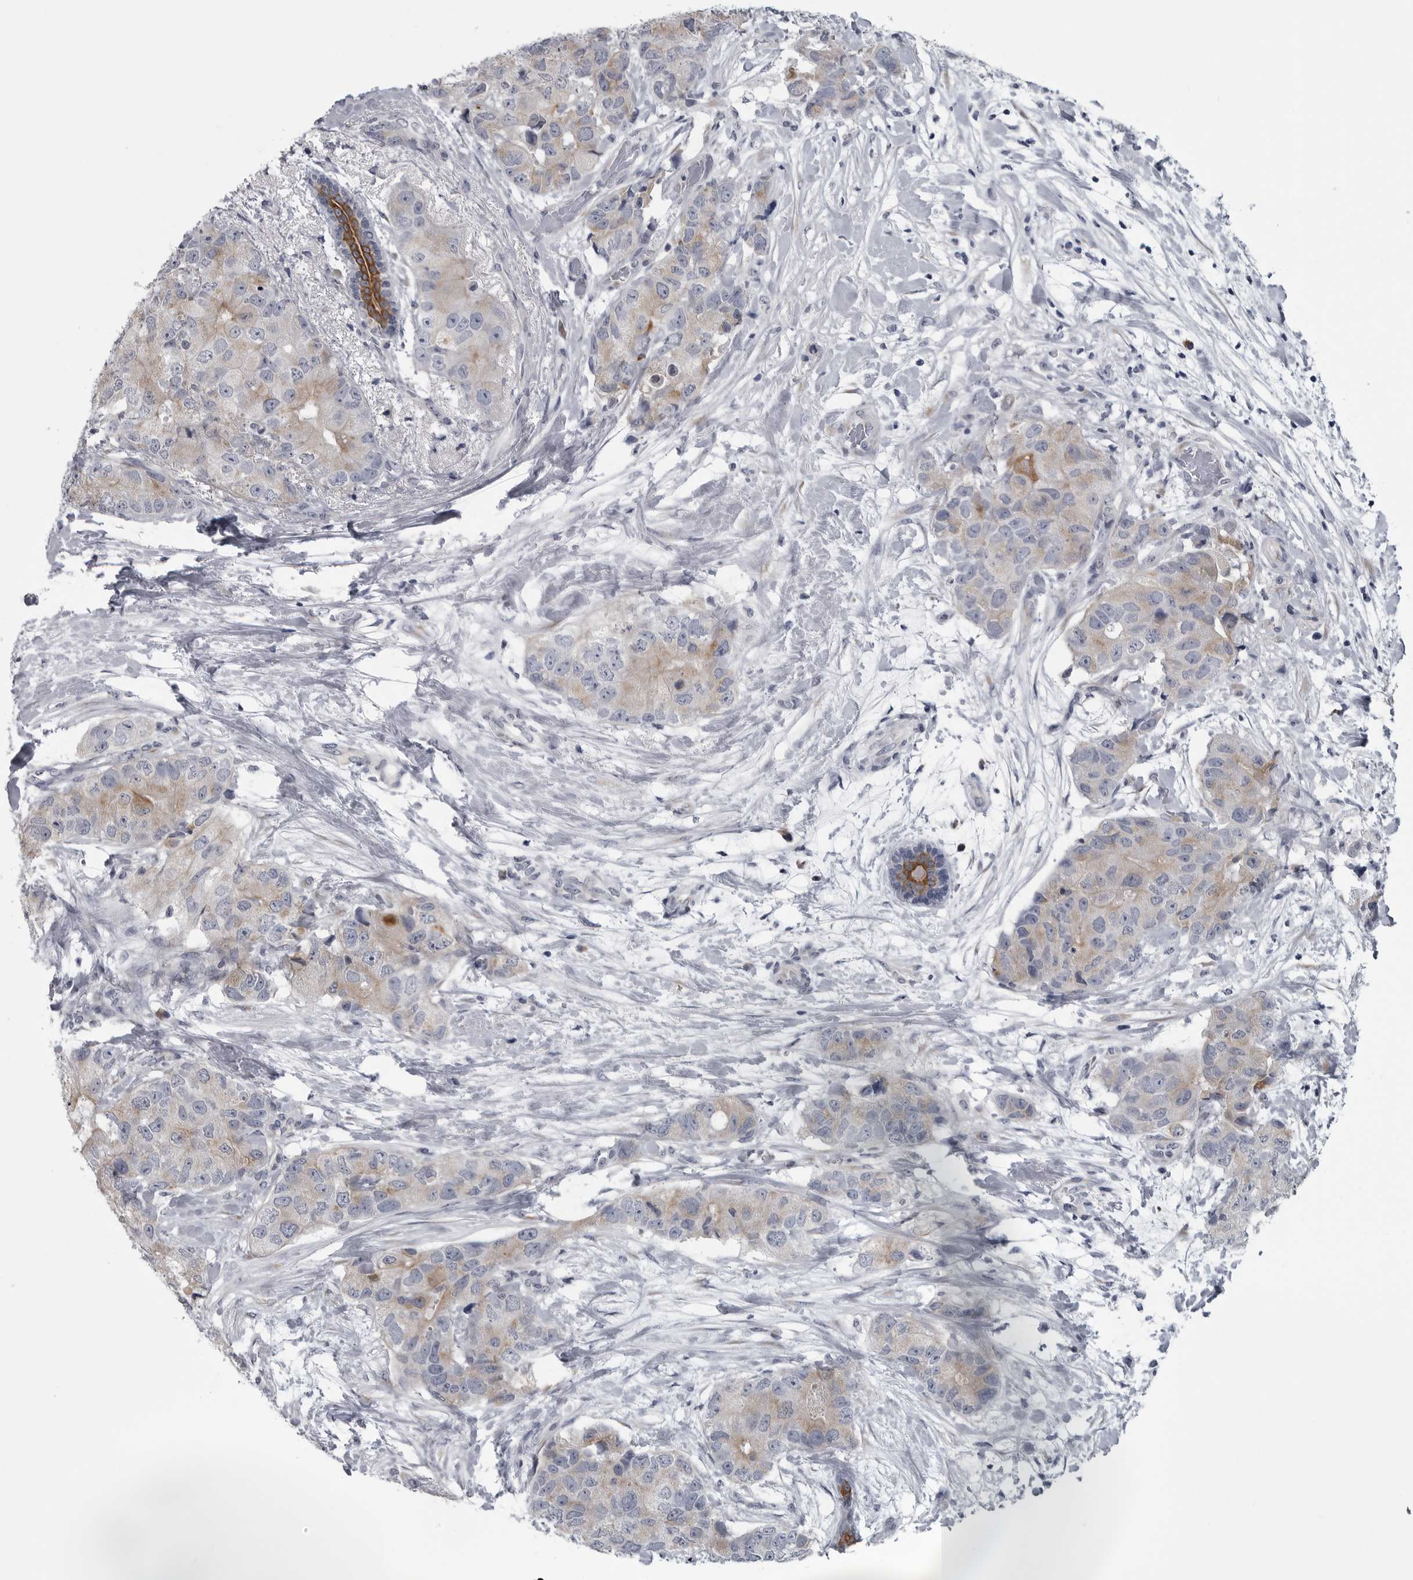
{"staining": {"intensity": "weak", "quantity": "25%-75%", "location": "cytoplasmic/membranous"}, "tissue": "breast cancer", "cell_type": "Tumor cells", "image_type": "cancer", "snomed": [{"axis": "morphology", "description": "Duct carcinoma"}, {"axis": "topography", "description": "Breast"}], "caption": "Immunohistochemical staining of infiltrating ductal carcinoma (breast) exhibits low levels of weak cytoplasmic/membranous protein positivity in approximately 25%-75% of tumor cells.", "gene": "MYOC", "patient": {"sex": "female", "age": 62}}